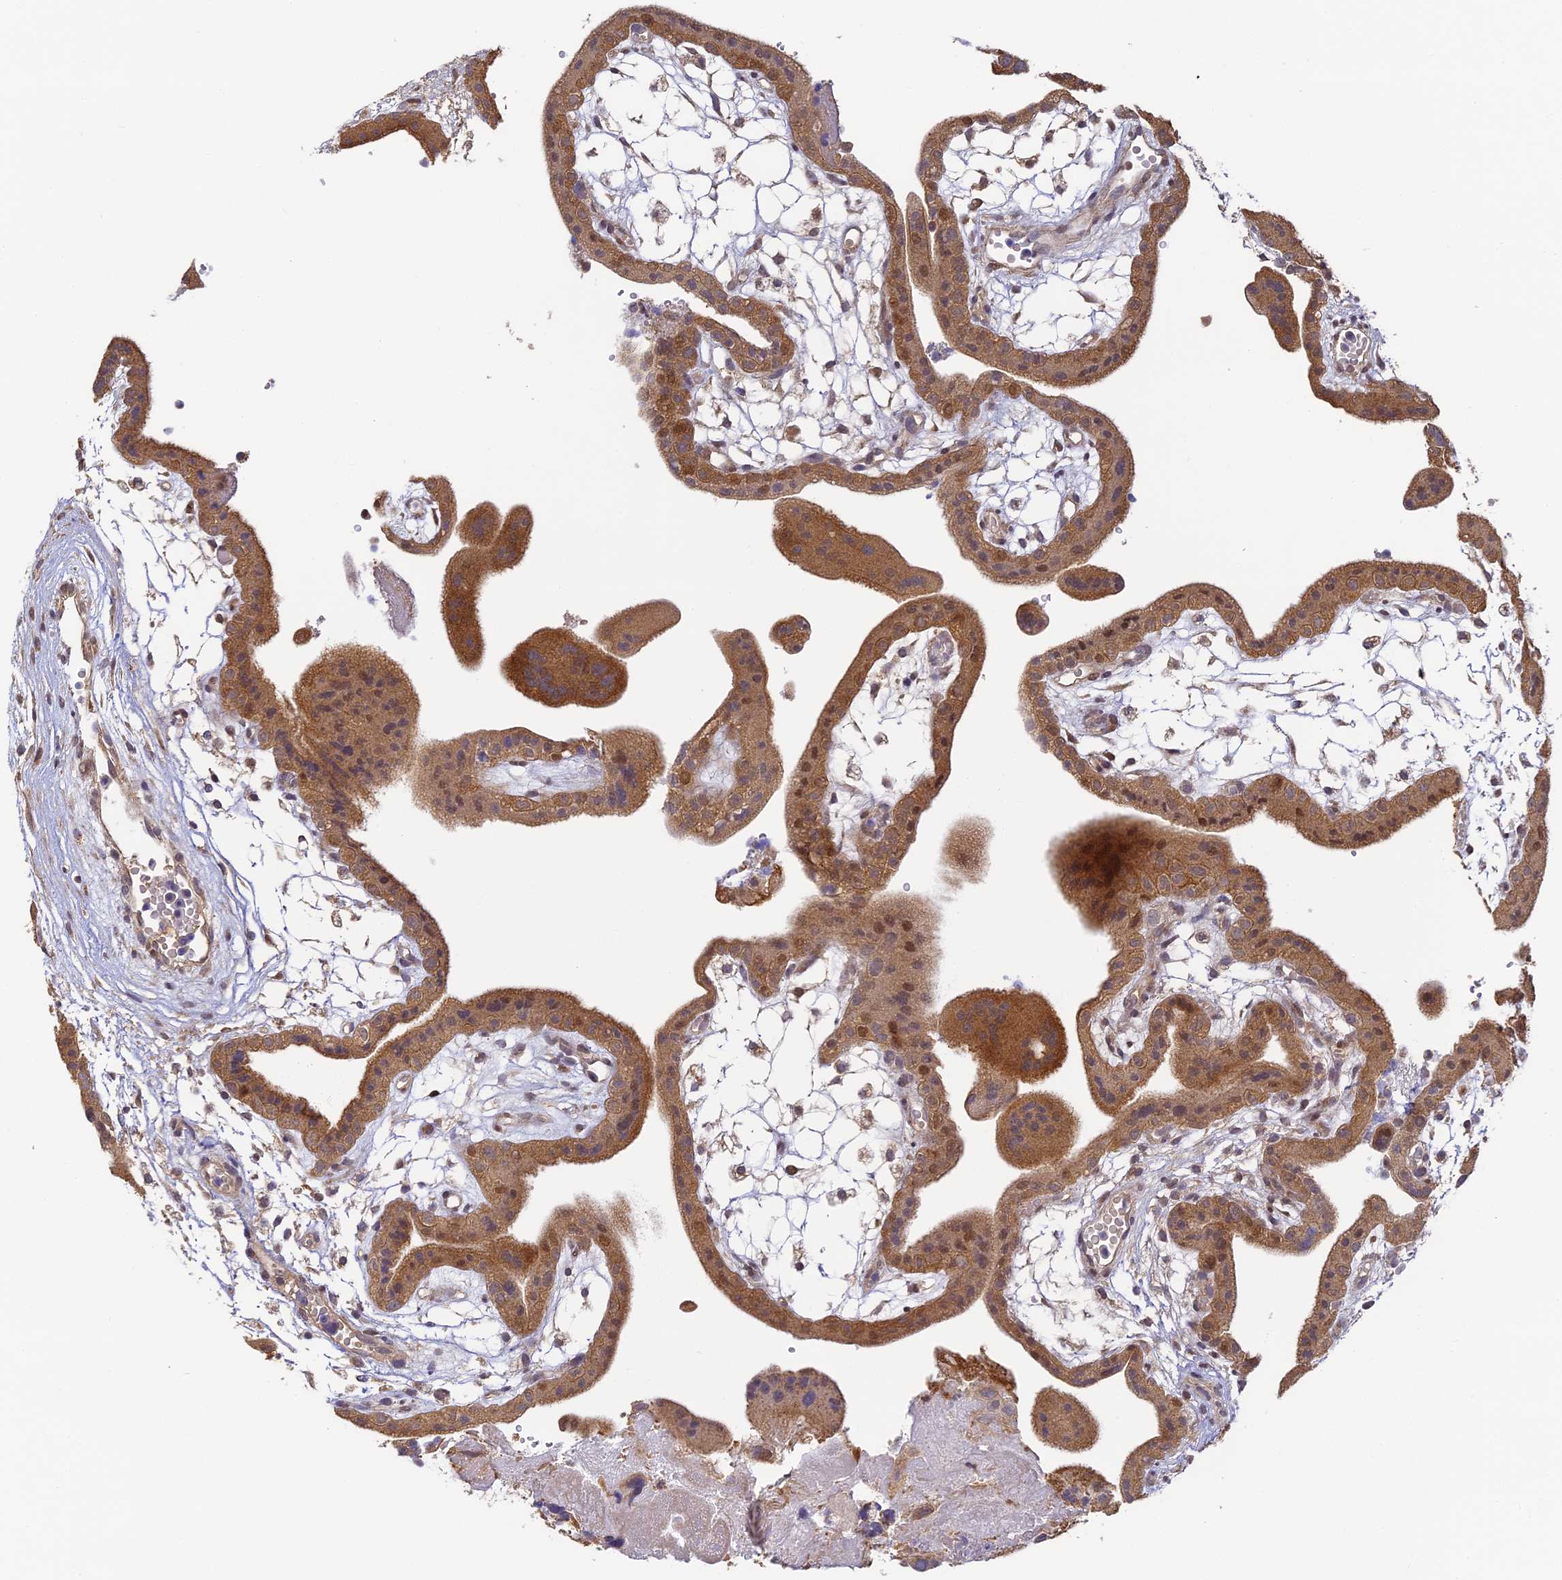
{"staining": {"intensity": "moderate", "quantity": ">75%", "location": "cytoplasmic/membranous"}, "tissue": "placenta", "cell_type": "Decidual cells", "image_type": "normal", "snomed": [{"axis": "morphology", "description": "Normal tissue, NOS"}, {"axis": "topography", "description": "Placenta"}], "caption": "A medium amount of moderate cytoplasmic/membranous expression is identified in about >75% of decidual cells in benign placenta.", "gene": "ENSG00000268870", "patient": {"sex": "female", "age": 18}}